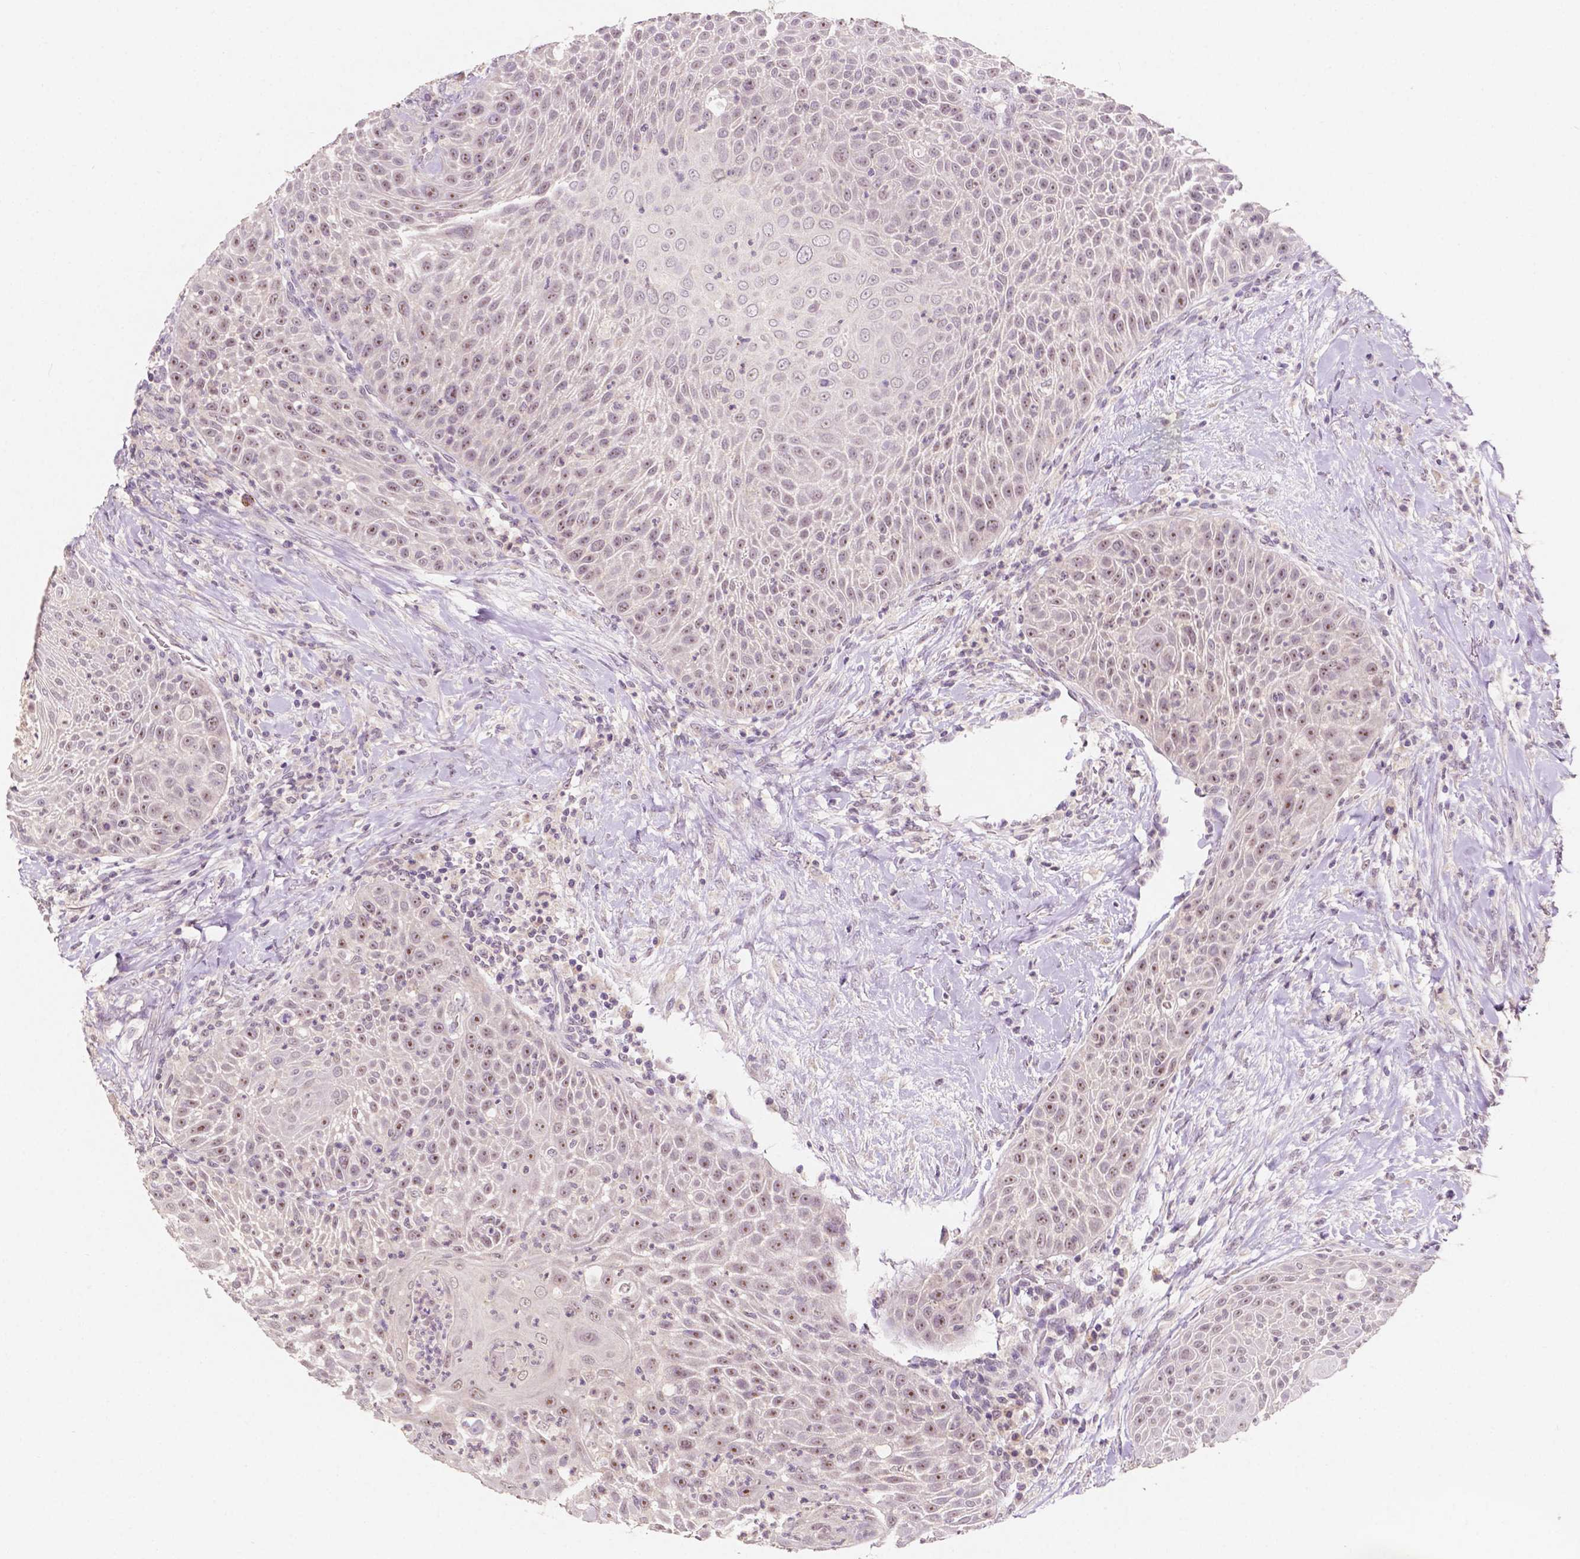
{"staining": {"intensity": "weak", "quantity": "25%-75%", "location": "nuclear"}, "tissue": "head and neck cancer", "cell_type": "Tumor cells", "image_type": "cancer", "snomed": [{"axis": "morphology", "description": "Squamous cell carcinoma, NOS"}, {"axis": "topography", "description": "Head-Neck"}], "caption": "The immunohistochemical stain highlights weak nuclear expression in tumor cells of head and neck cancer (squamous cell carcinoma) tissue.", "gene": "SIRT2", "patient": {"sex": "male", "age": 69}}